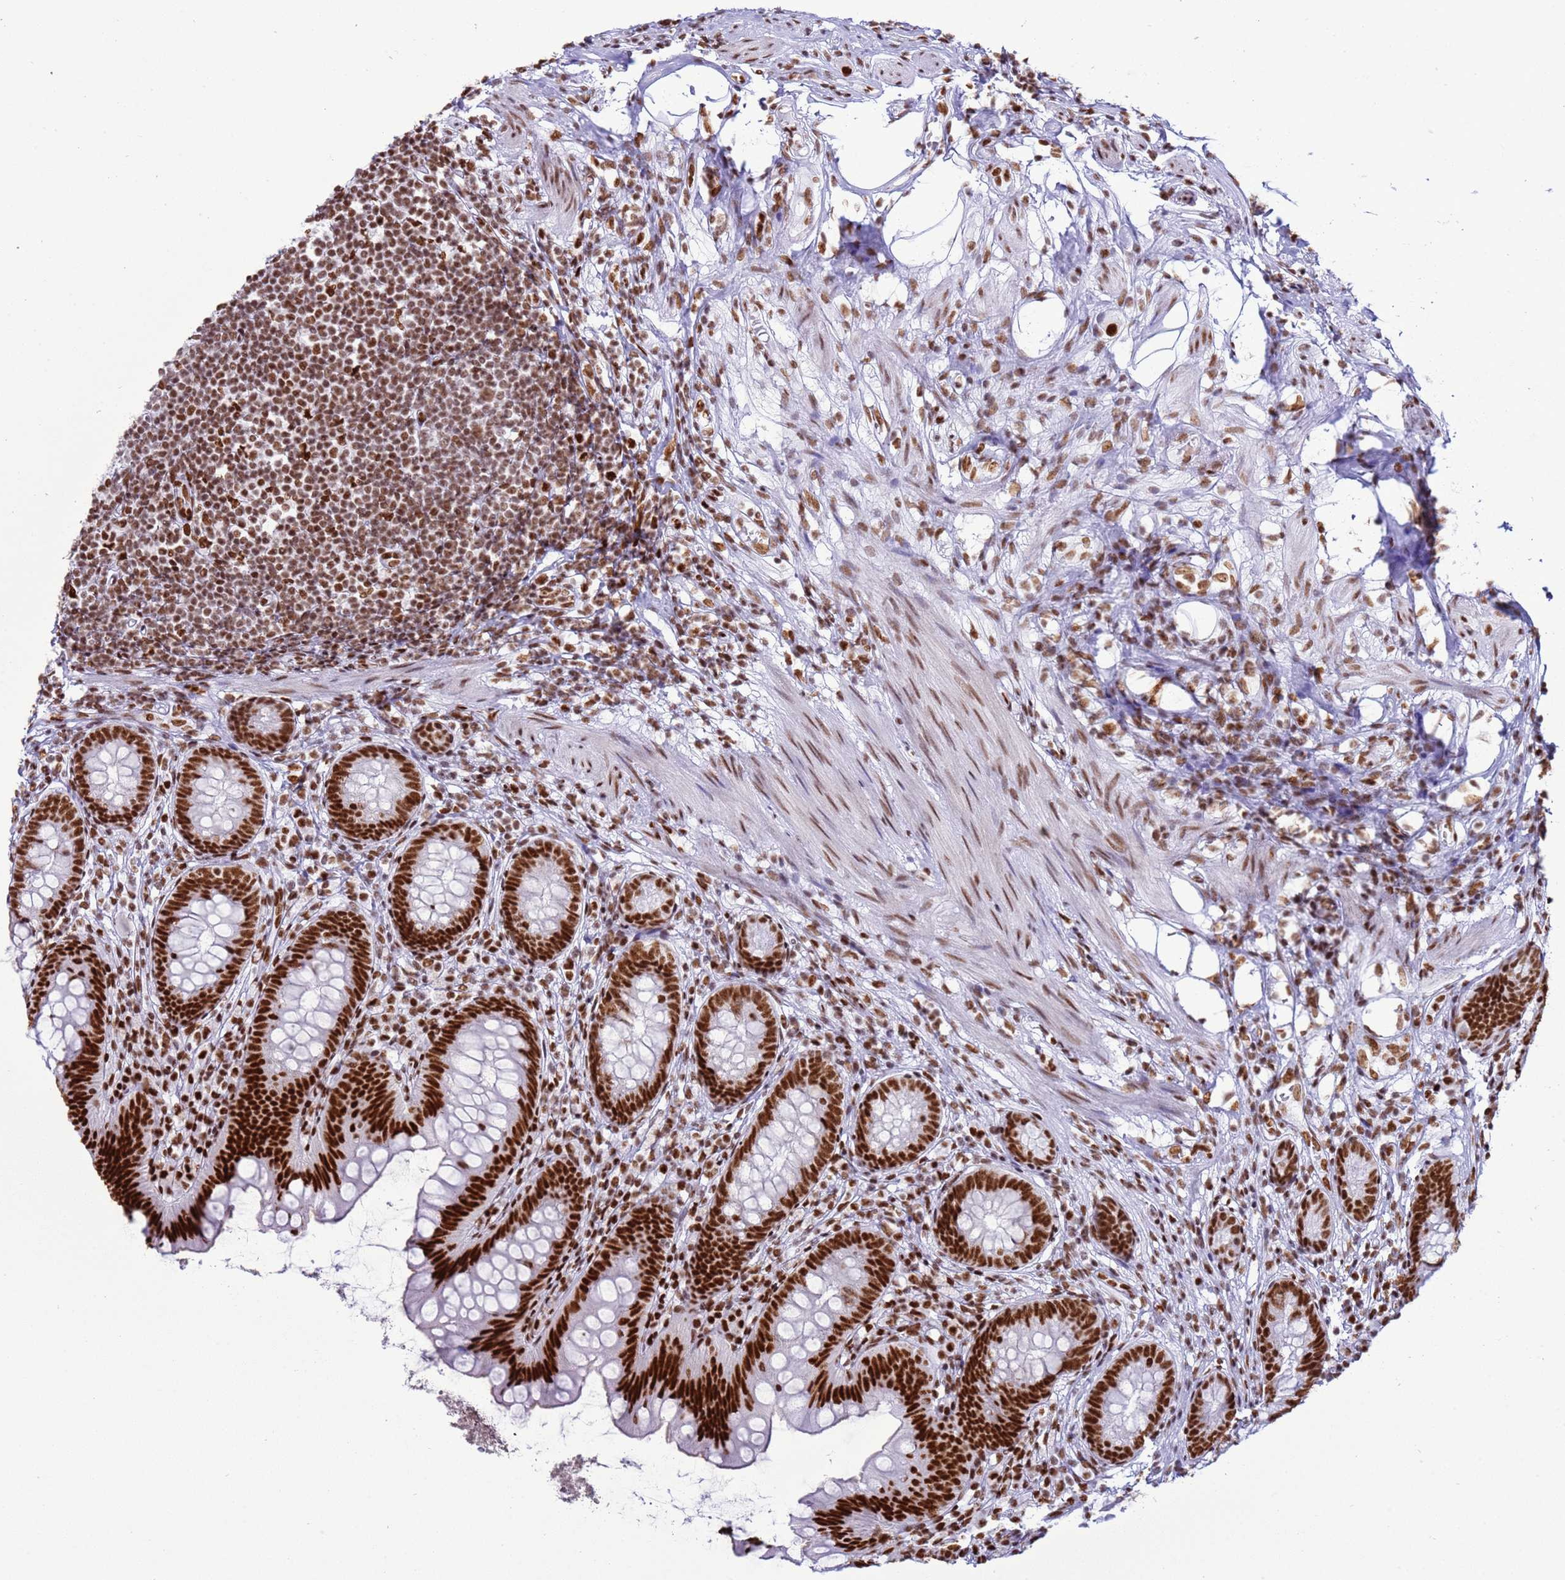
{"staining": {"intensity": "strong", "quantity": ">75%", "location": "nuclear"}, "tissue": "appendix", "cell_type": "Glandular cells", "image_type": "normal", "snomed": [{"axis": "morphology", "description": "Normal tissue, NOS"}, {"axis": "topography", "description": "Appendix"}], "caption": "Immunohistochemistry micrograph of normal appendix: human appendix stained using immunohistochemistry (IHC) shows high levels of strong protein expression localized specifically in the nuclear of glandular cells, appearing as a nuclear brown color.", "gene": "RALY", "patient": {"sex": "female", "age": 62}}